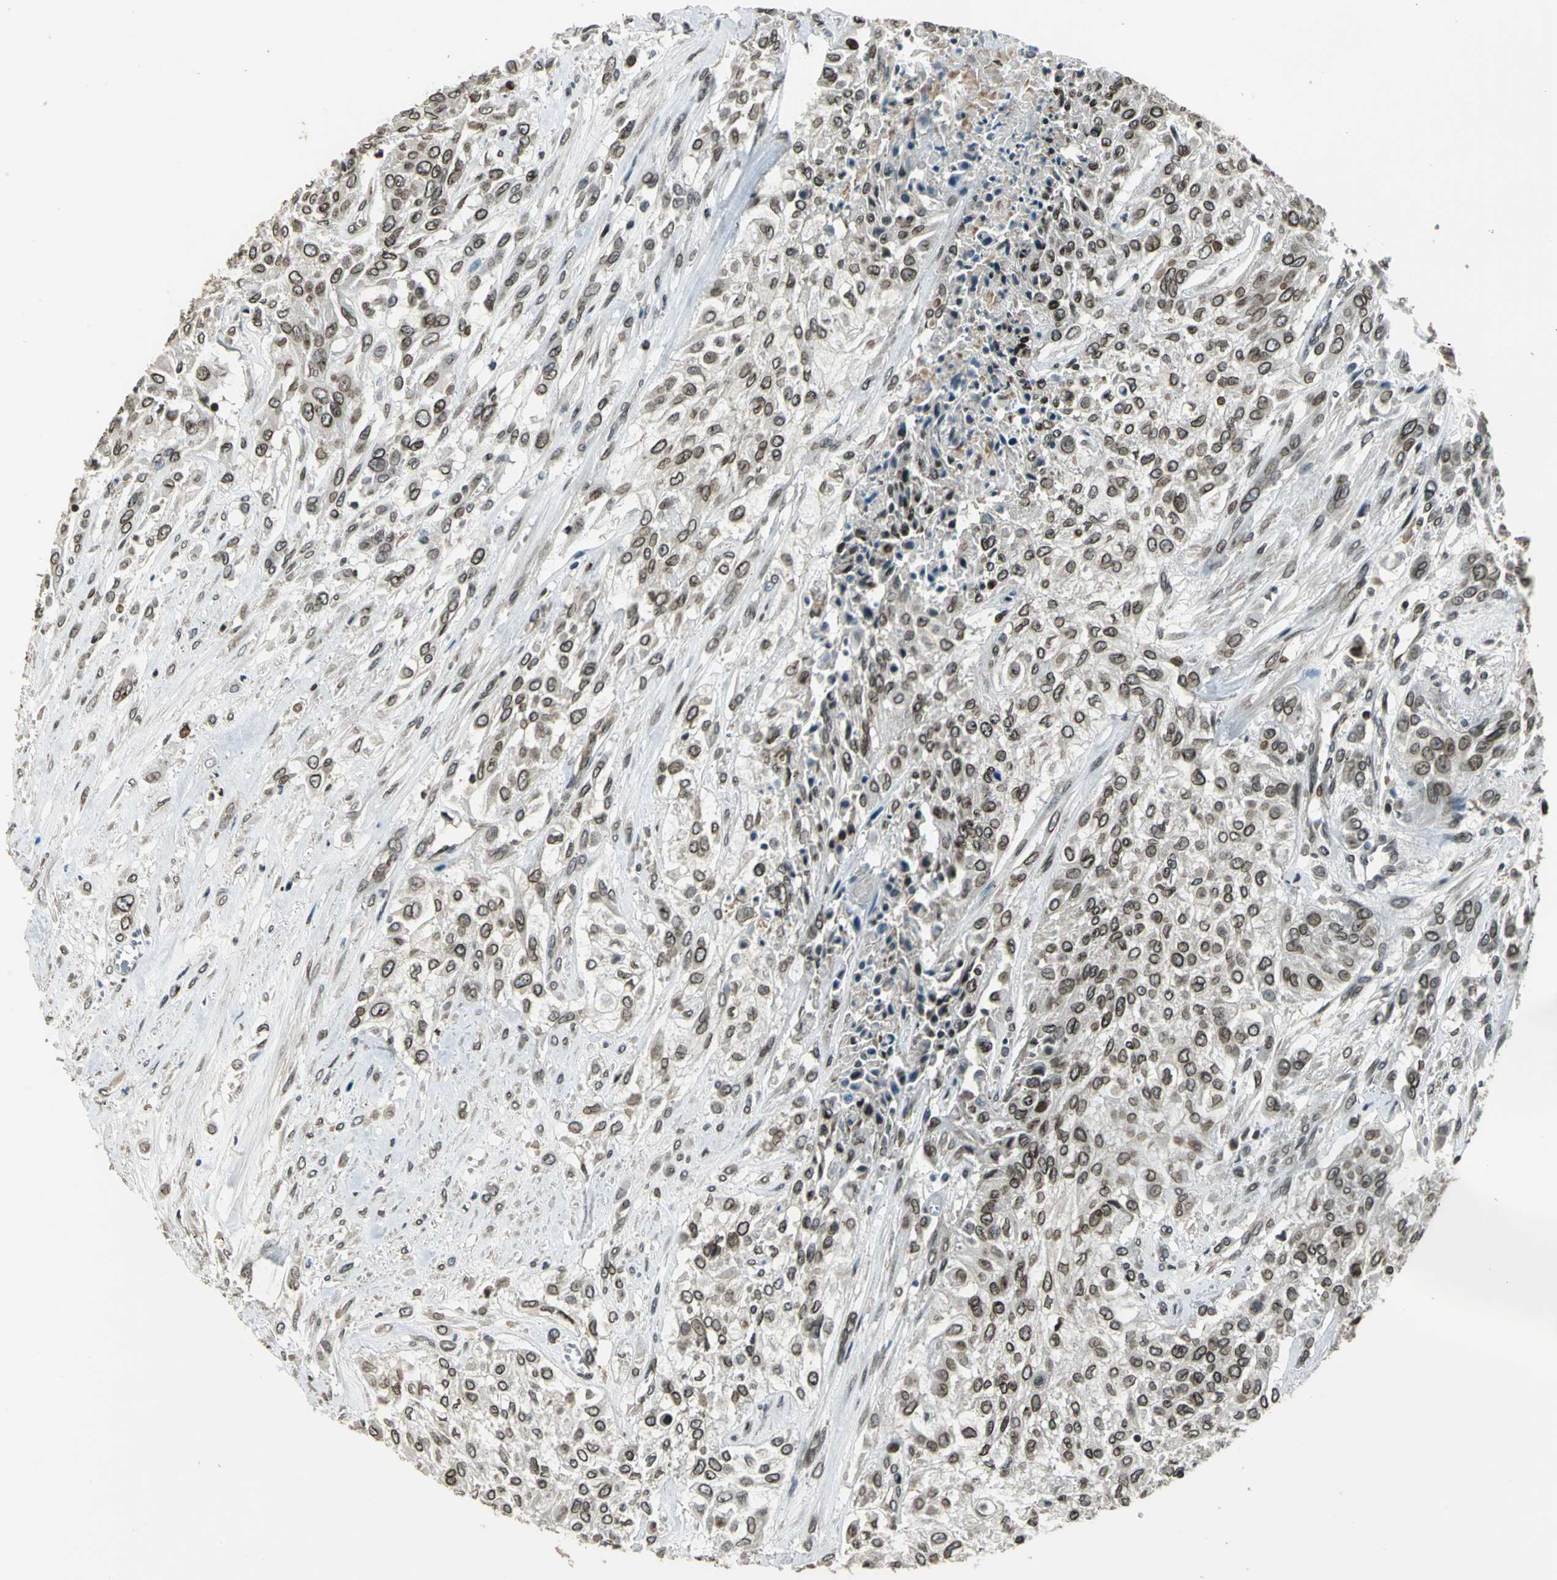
{"staining": {"intensity": "moderate", "quantity": ">75%", "location": "cytoplasmic/membranous,nuclear"}, "tissue": "urothelial cancer", "cell_type": "Tumor cells", "image_type": "cancer", "snomed": [{"axis": "morphology", "description": "Urothelial carcinoma, High grade"}, {"axis": "topography", "description": "Urinary bladder"}], "caption": "Tumor cells show moderate cytoplasmic/membranous and nuclear expression in approximately >75% of cells in high-grade urothelial carcinoma. Immunohistochemistry (ihc) stains the protein of interest in brown and the nuclei are stained blue.", "gene": "BRIP1", "patient": {"sex": "male", "age": 57}}